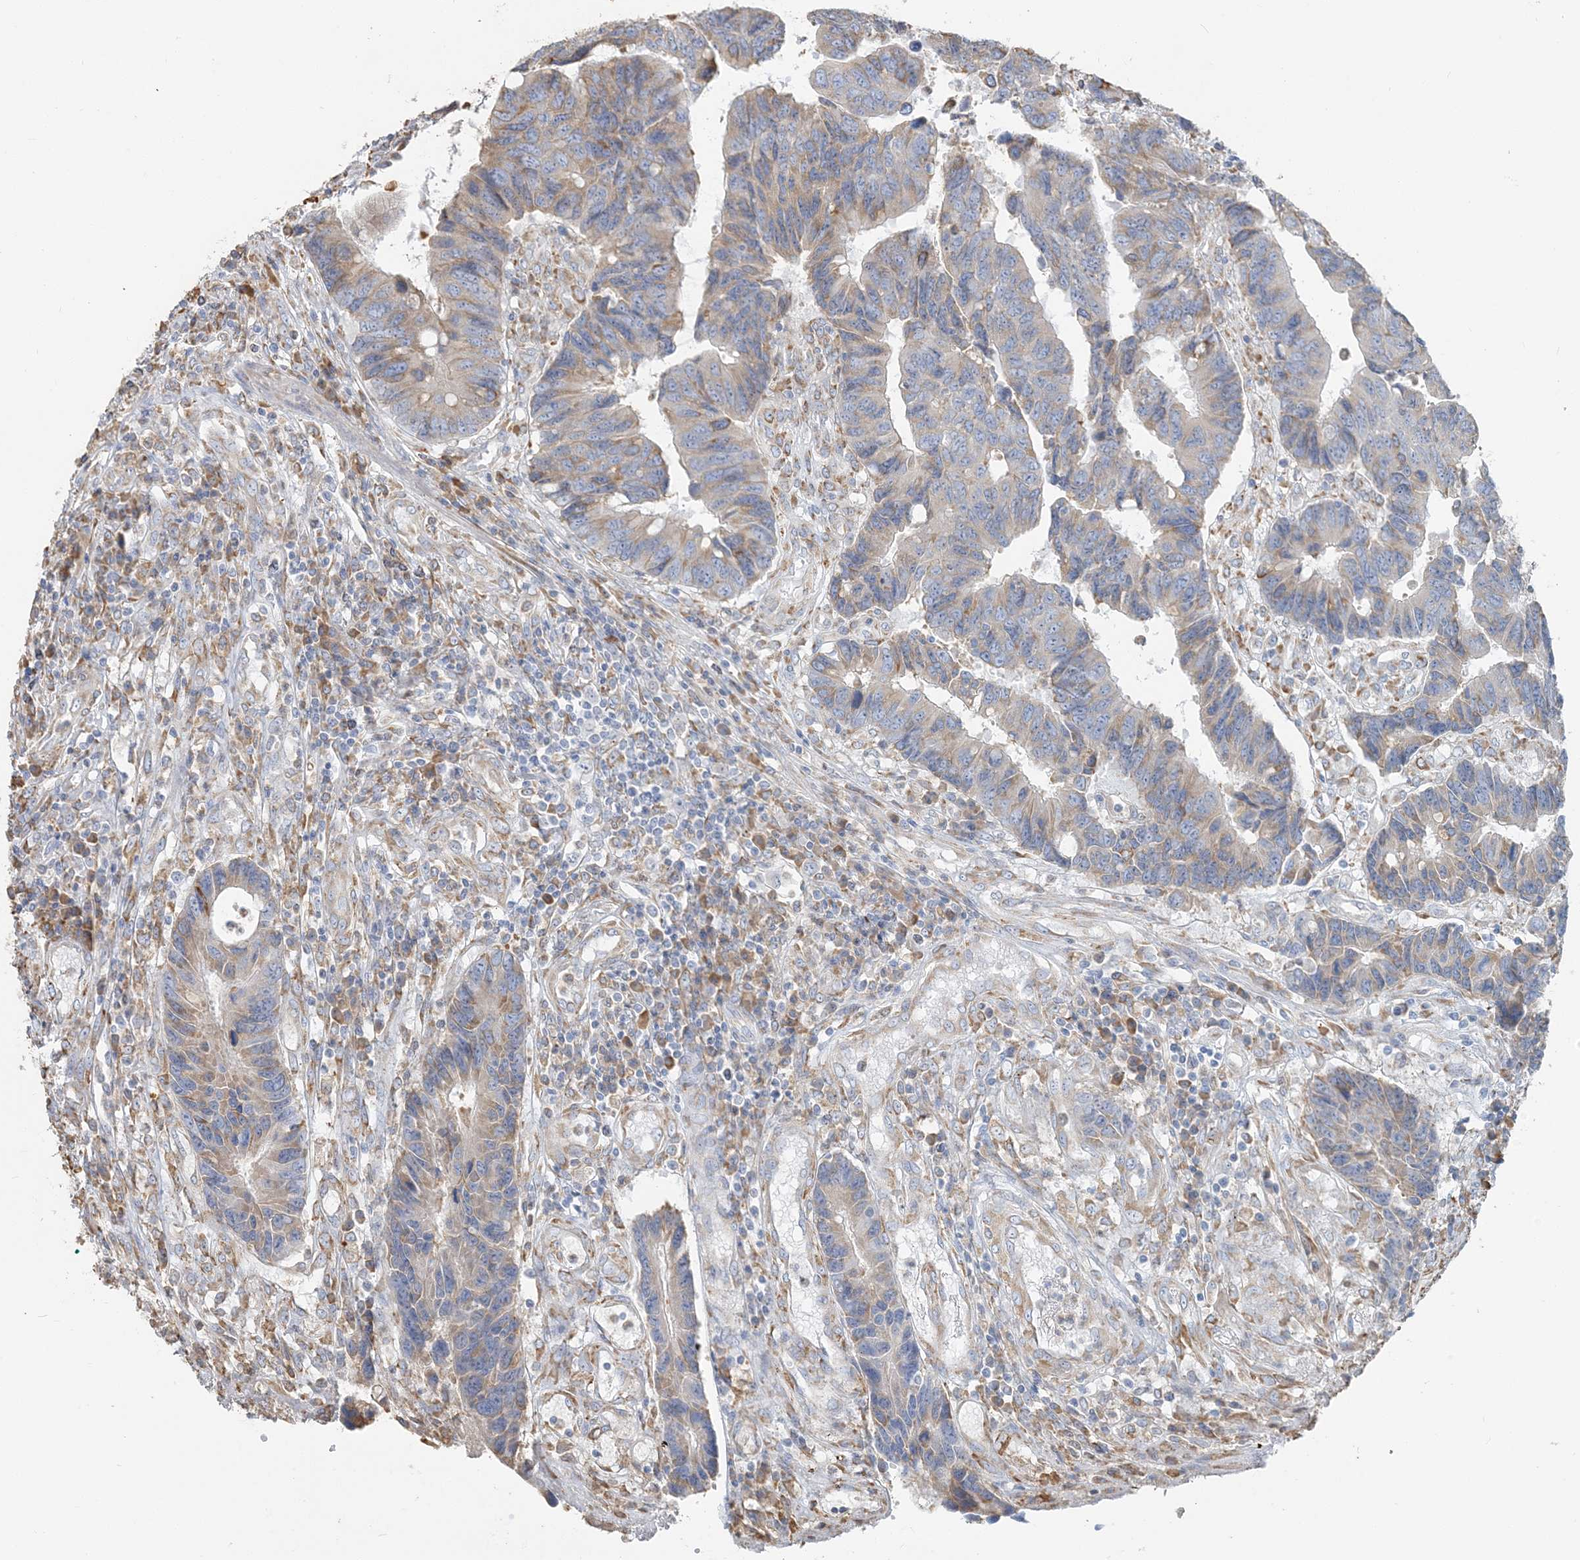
{"staining": {"intensity": "moderate", "quantity": "<25%", "location": "cytoplasmic/membranous"}, "tissue": "colorectal cancer", "cell_type": "Tumor cells", "image_type": "cancer", "snomed": [{"axis": "morphology", "description": "Adenocarcinoma, NOS"}, {"axis": "topography", "description": "Rectum"}], "caption": "Immunohistochemistry (IHC) (DAB (3,3'-diaminobenzidine)) staining of colorectal cancer shows moderate cytoplasmic/membranous protein expression in approximately <25% of tumor cells.", "gene": "TBC1D5", "patient": {"sex": "male", "age": 84}}